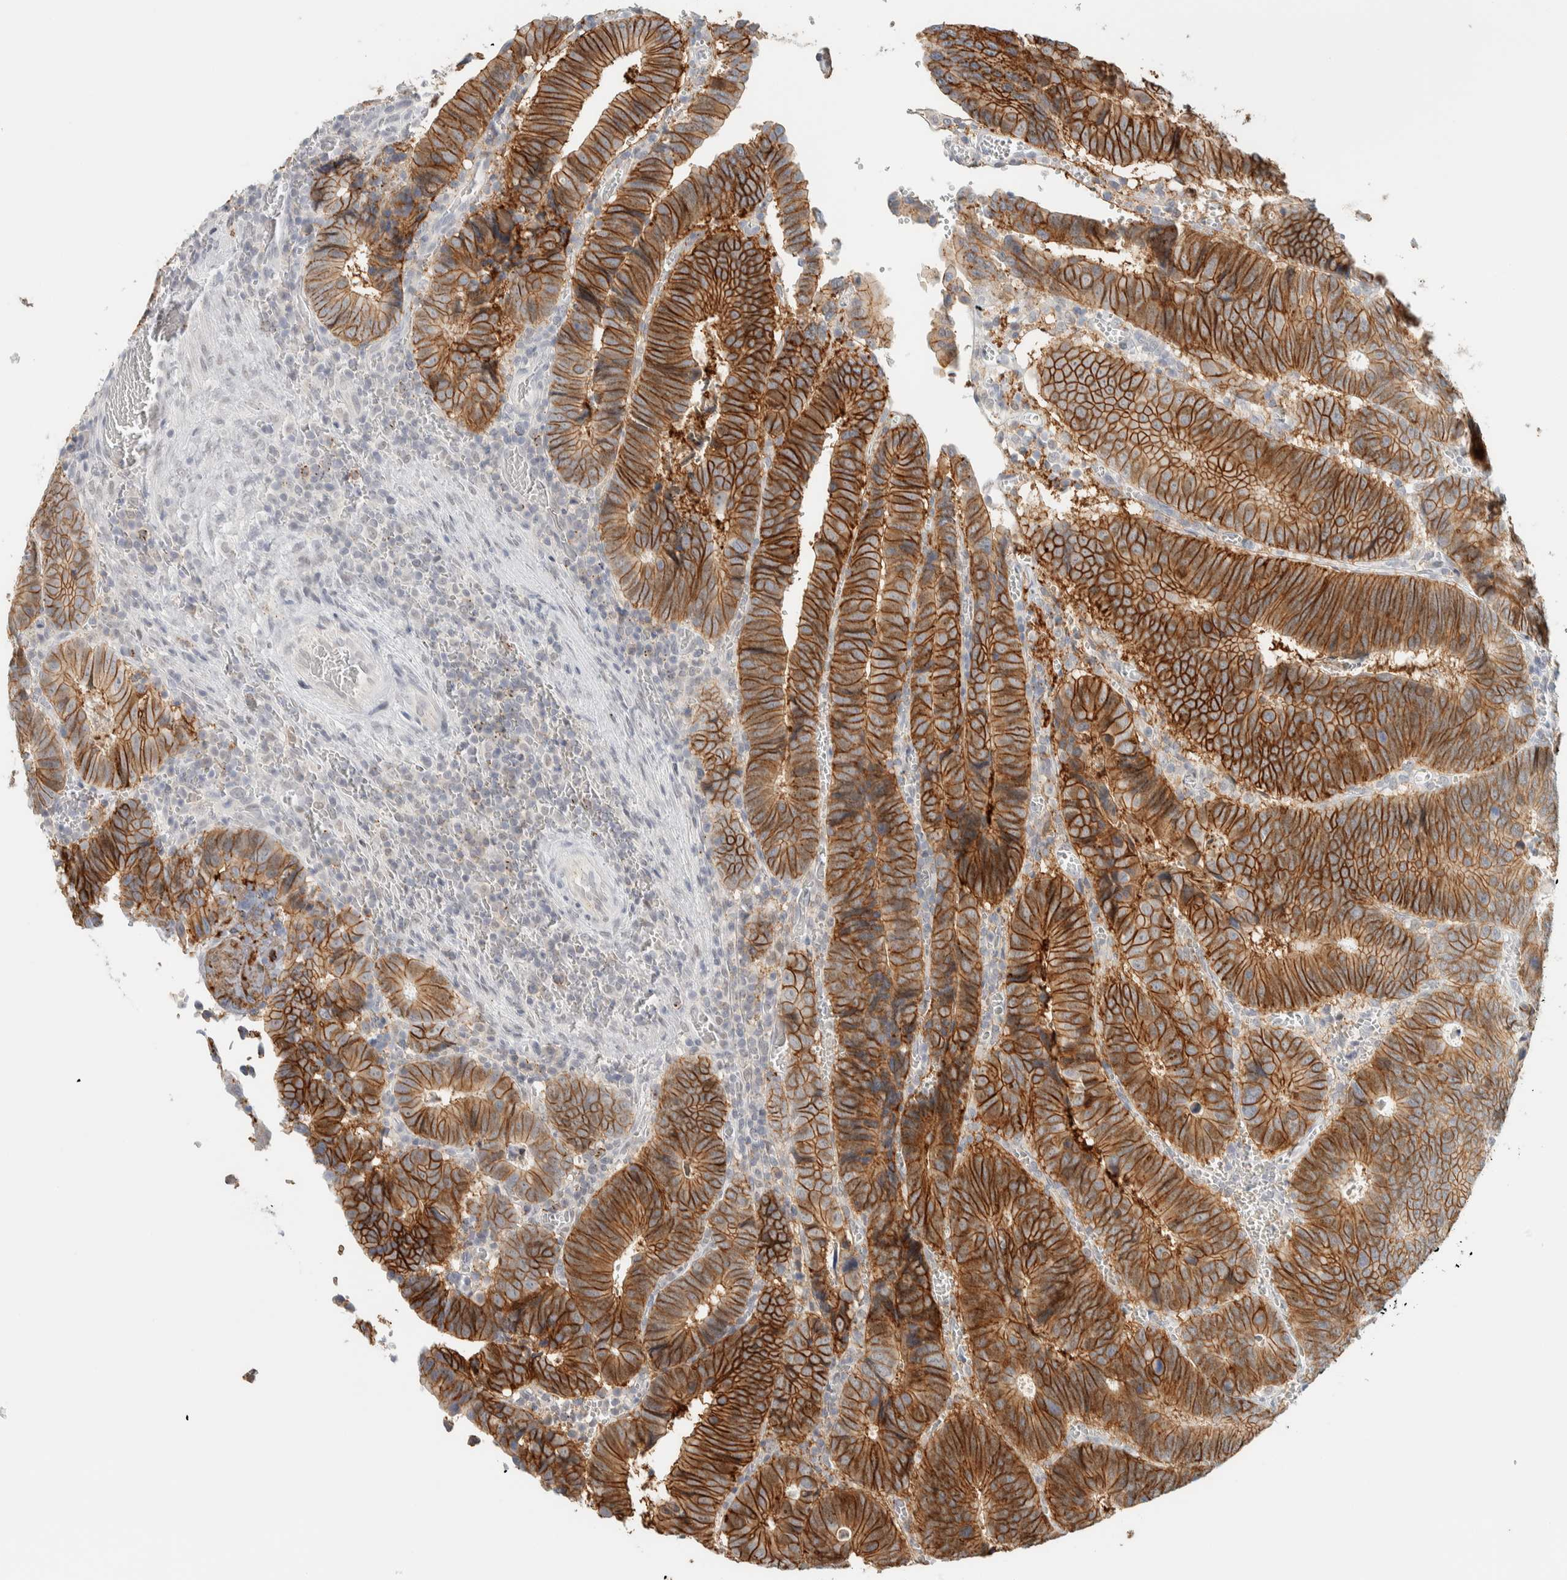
{"staining": {"intensity": "moderate", "quantity": ">75%", "location": "cytoplasmic/membranous"}, "tissue": "colorectal cancer", "cell_type": "Tumor cells", "image_type": "cancer", "snomed": [{"axis": "morphology", "description": "Inflammation, NOS"}, {"axis": "morphology", "description": "Adenocarcinoma, NOS"}, {"axis": "topography", "description": "Colon"}], "caption": "Brown immunohistochemical staining in colorectal adenocarcinoma reveals moderate cytoplasmic/membranous staining in about >75% of tumor cells.", "gene": "CDH17", "patient": {"sex": "male", "age": 72}}